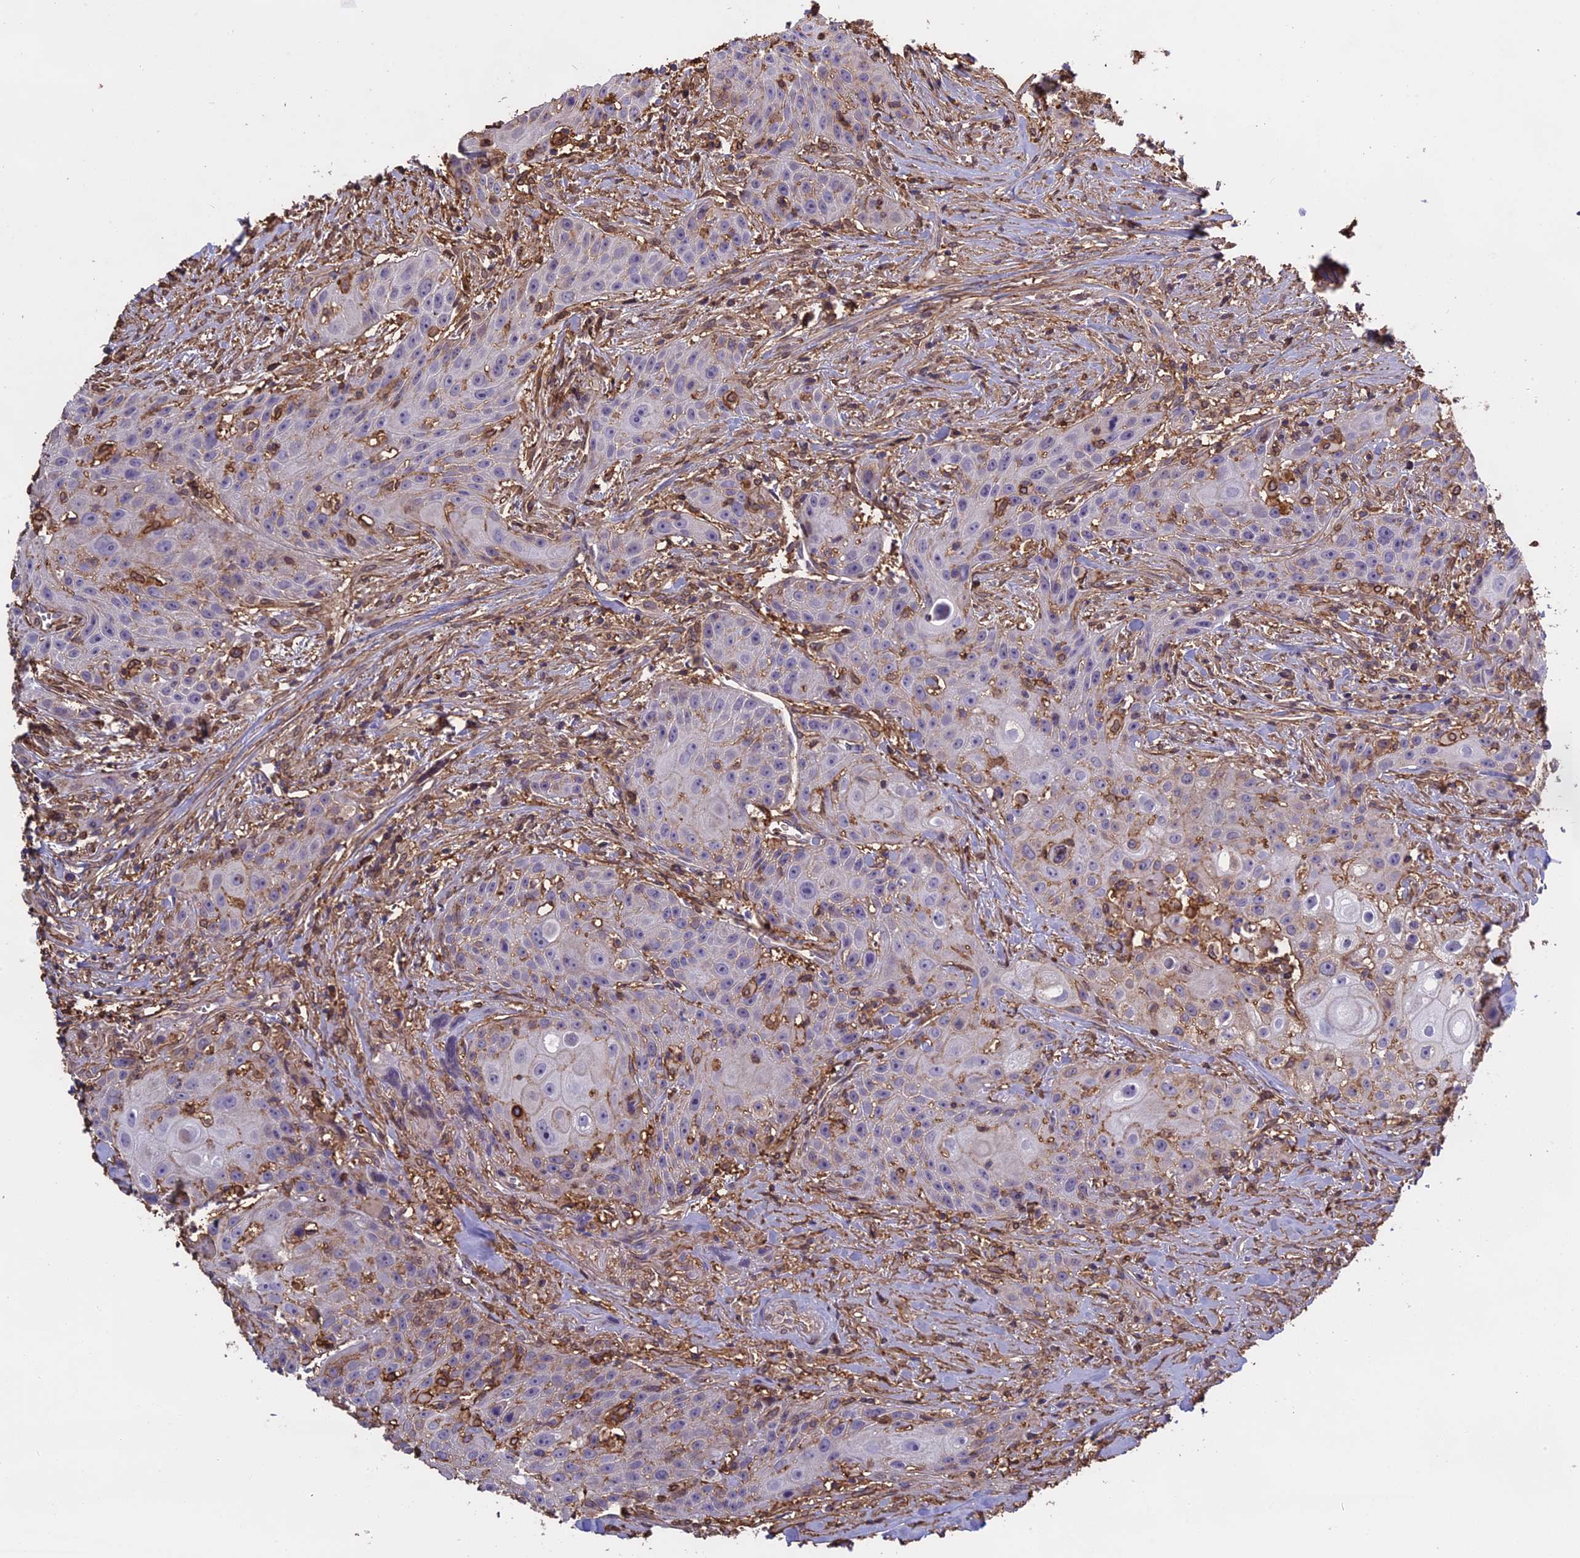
{"staining": {"intensity": "weak", "quantity": "<25%", "location": "cytoplasmic/membranous"}, "tissue": "head and neck cancer", "cell_type": "Tumor cells", "image_type": "cancer", "snomed": [{"axis": "morphology", "description": "Squamous cell carcinoma, NOS"}, {"axis": "topography", "description": "Oral tissue"}, {"axis": "topography", "description": "Head-Neck"}], "caption": "Tumor cells are negative for brown protein staining in head and neck squamous cell carcinoma.", "gene": "TMEM255B", "patient": {"sex": "female", "age": 82}}